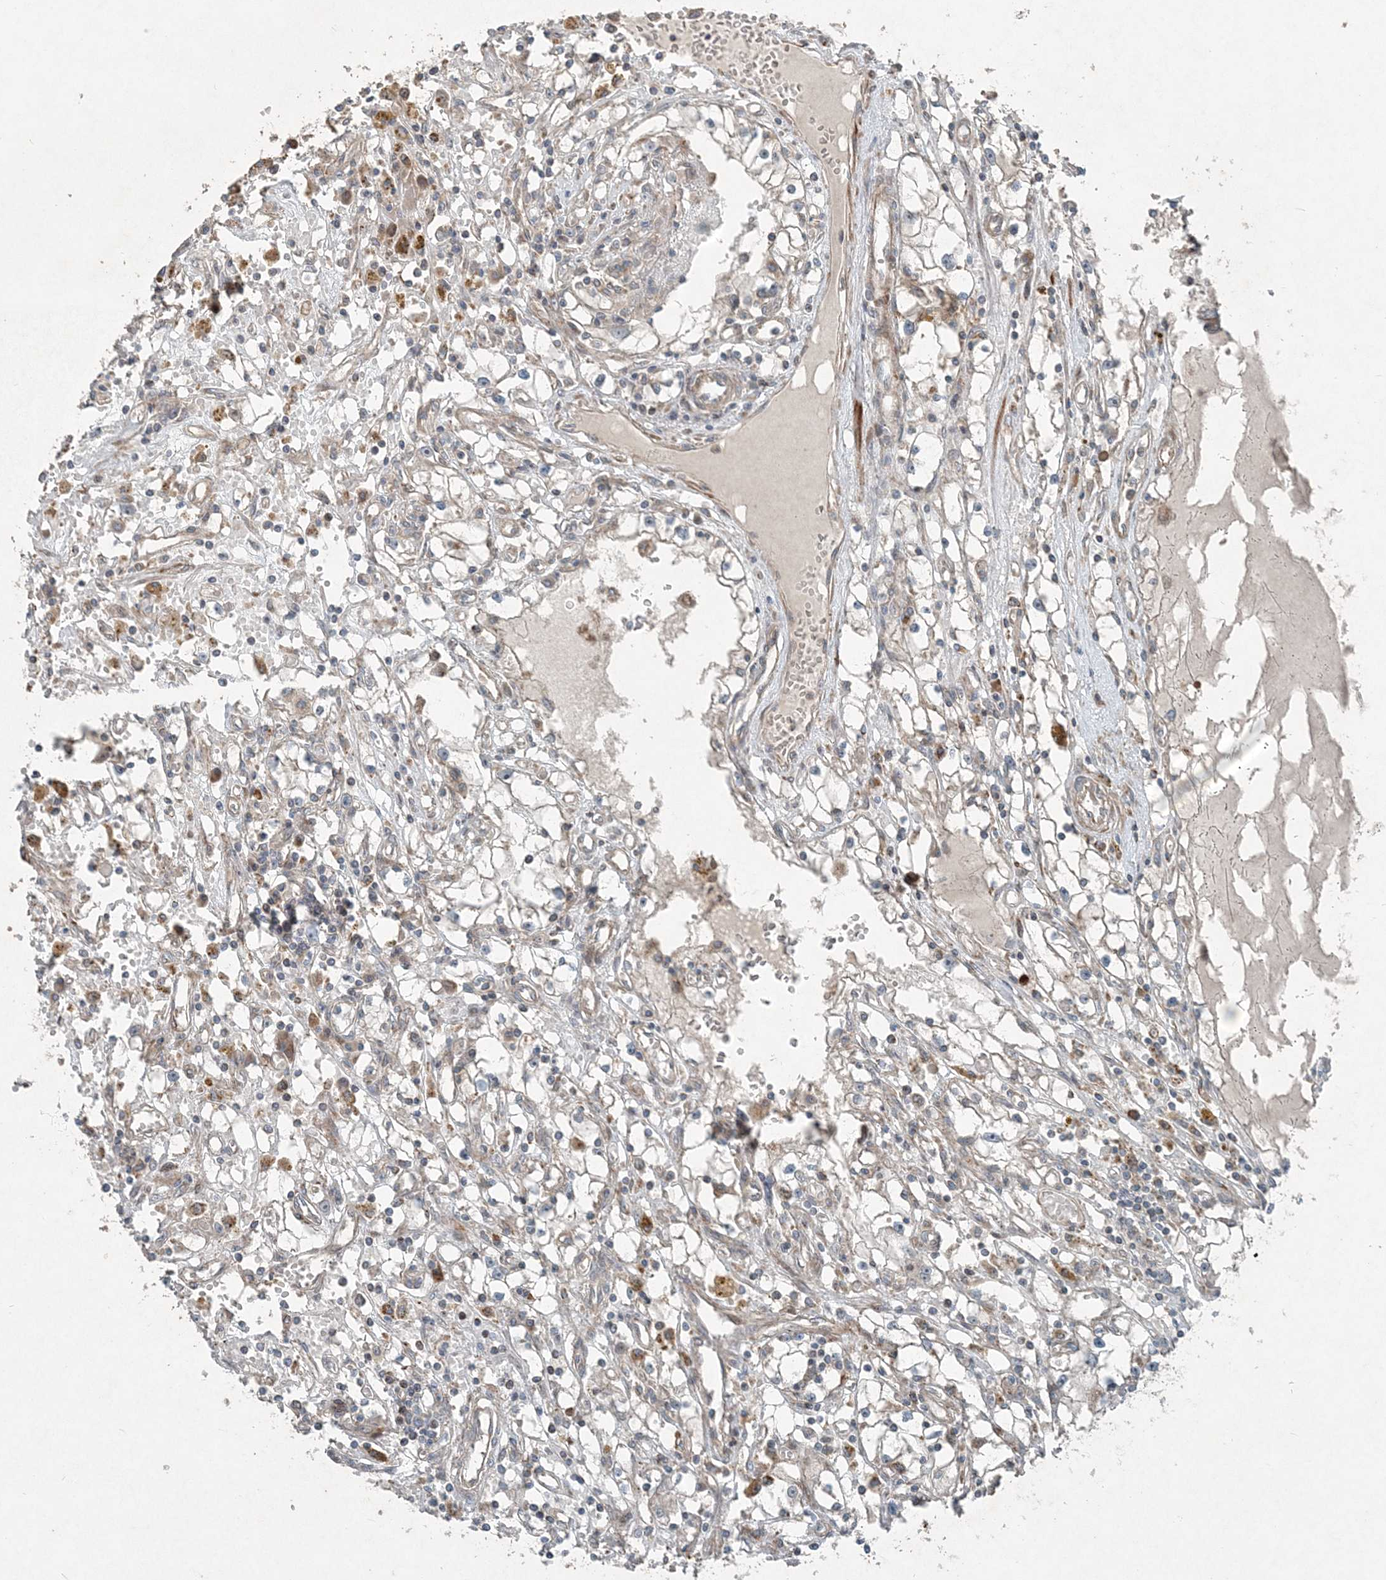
{"staining": {"intensity": "negative", "quantity": "none", "location": "none"}, "tissue": "renal cancer", "cell_type": "Tumor cells", "image_type": "cancer", "snomed": [{"axis": "morphology", "description": "Adenocarcinoma, NOS"}, {"axis": "topography", "description": "Kidney"}], "caption": "Tumor cells are negative for brown protein staining in adenocarcinoma (renal). Brightfield microscopy of immunohistochemistry (IHC) stained with DAB (brown) and hematoxylin (blue), captured at high magnification.", "gene": "INTU", "patient": {"sex": "male", "age": 56}}